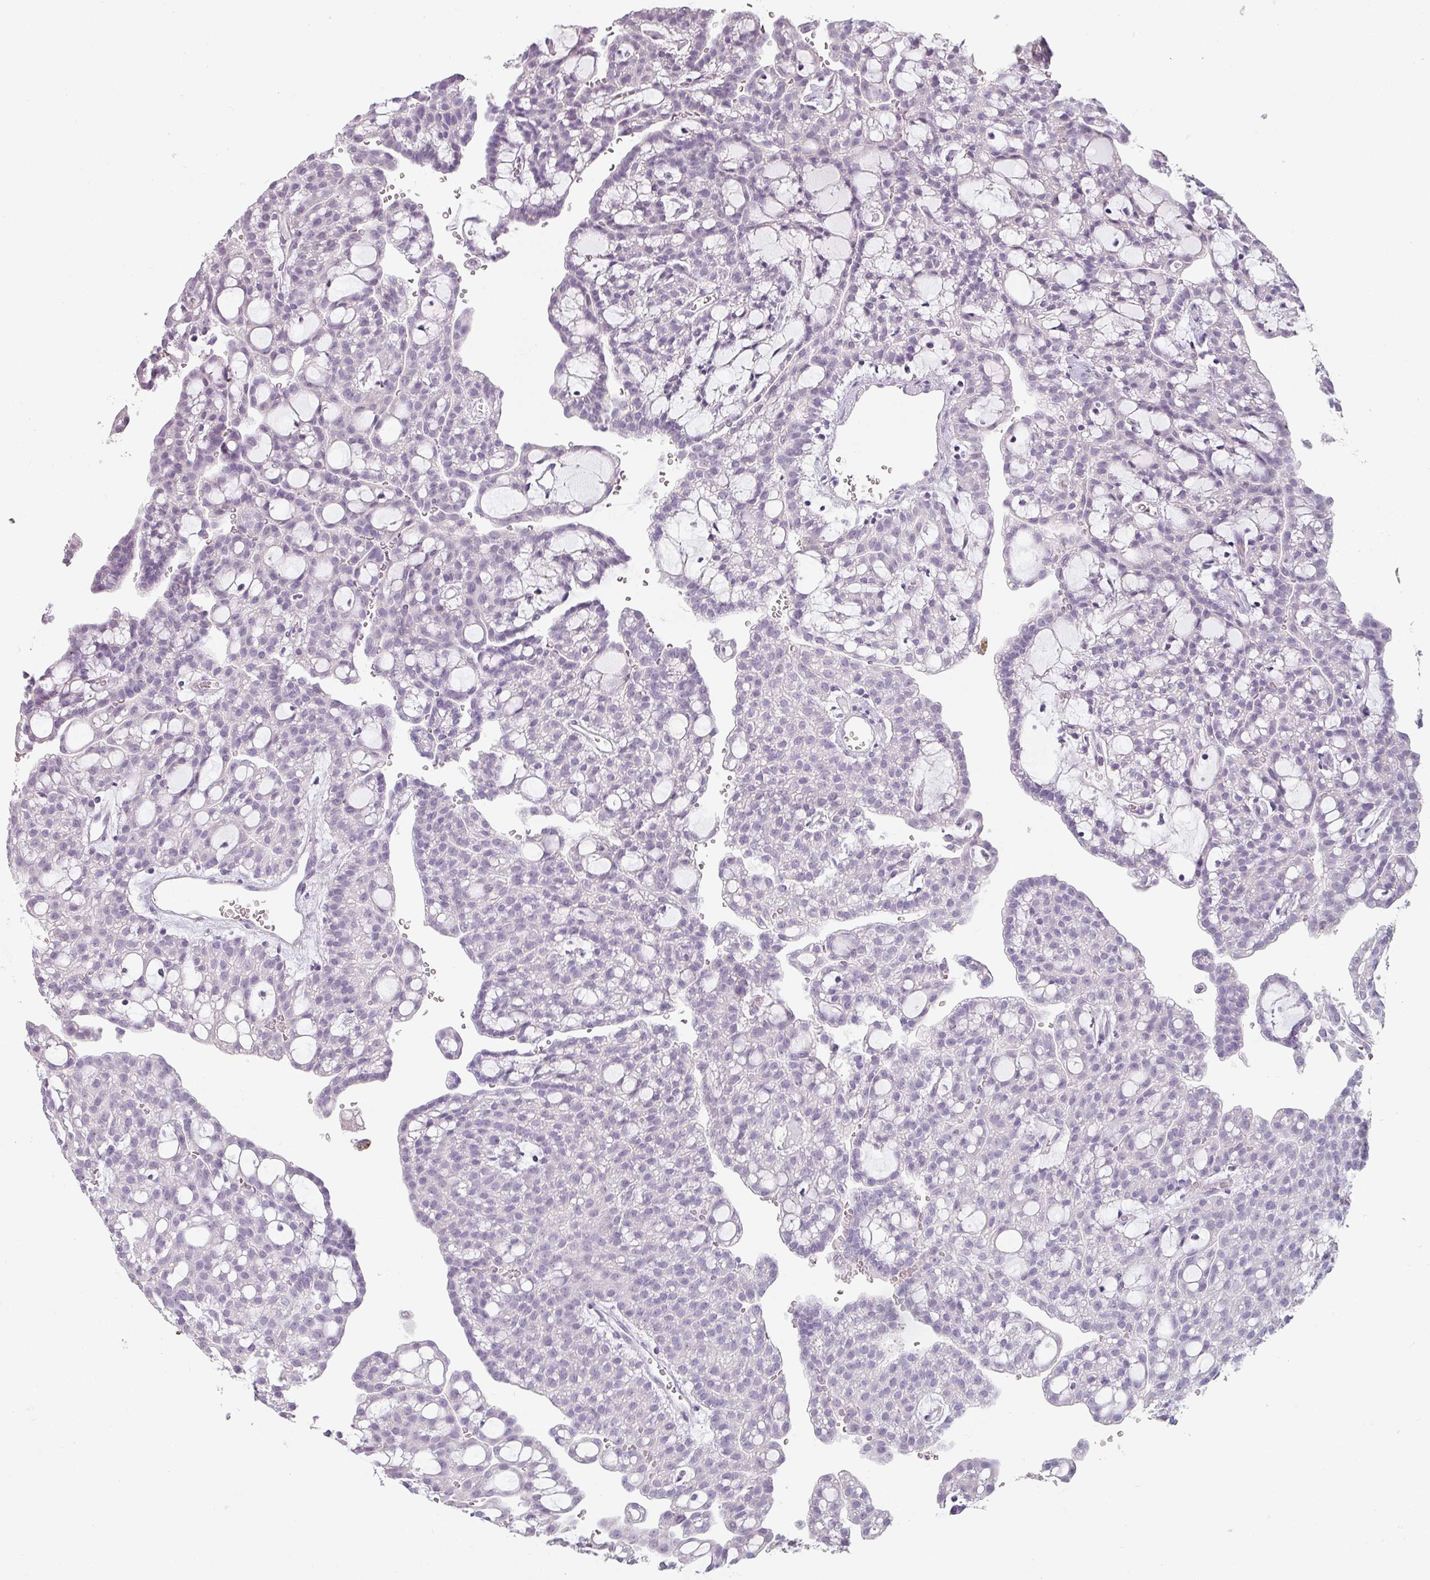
{"staining": {"intensity": "negative", "quantity": "none", "location": "none"}, "tissue": "renal cancer", "cell_type": "Tumor cells", "image_type": "cancer", "snomed": [{"axis": "morphology", "description": "Adenocarcinoma, NOS"}, {"axis": "topography", "description": "Kidney"}], "caption": "DAB (3,3'-diaminobenzidine) immunohistochemical staining of human adenocarcinoma (renal) displays no significant expression in tumor cells. (DAB (3,3'-diaminobenzidine) immunohistochemistry visualized using brightfield microscopy, high magnification).", "gene": "SFTPA1", "patient": {"sex": "male", "age": 63}}